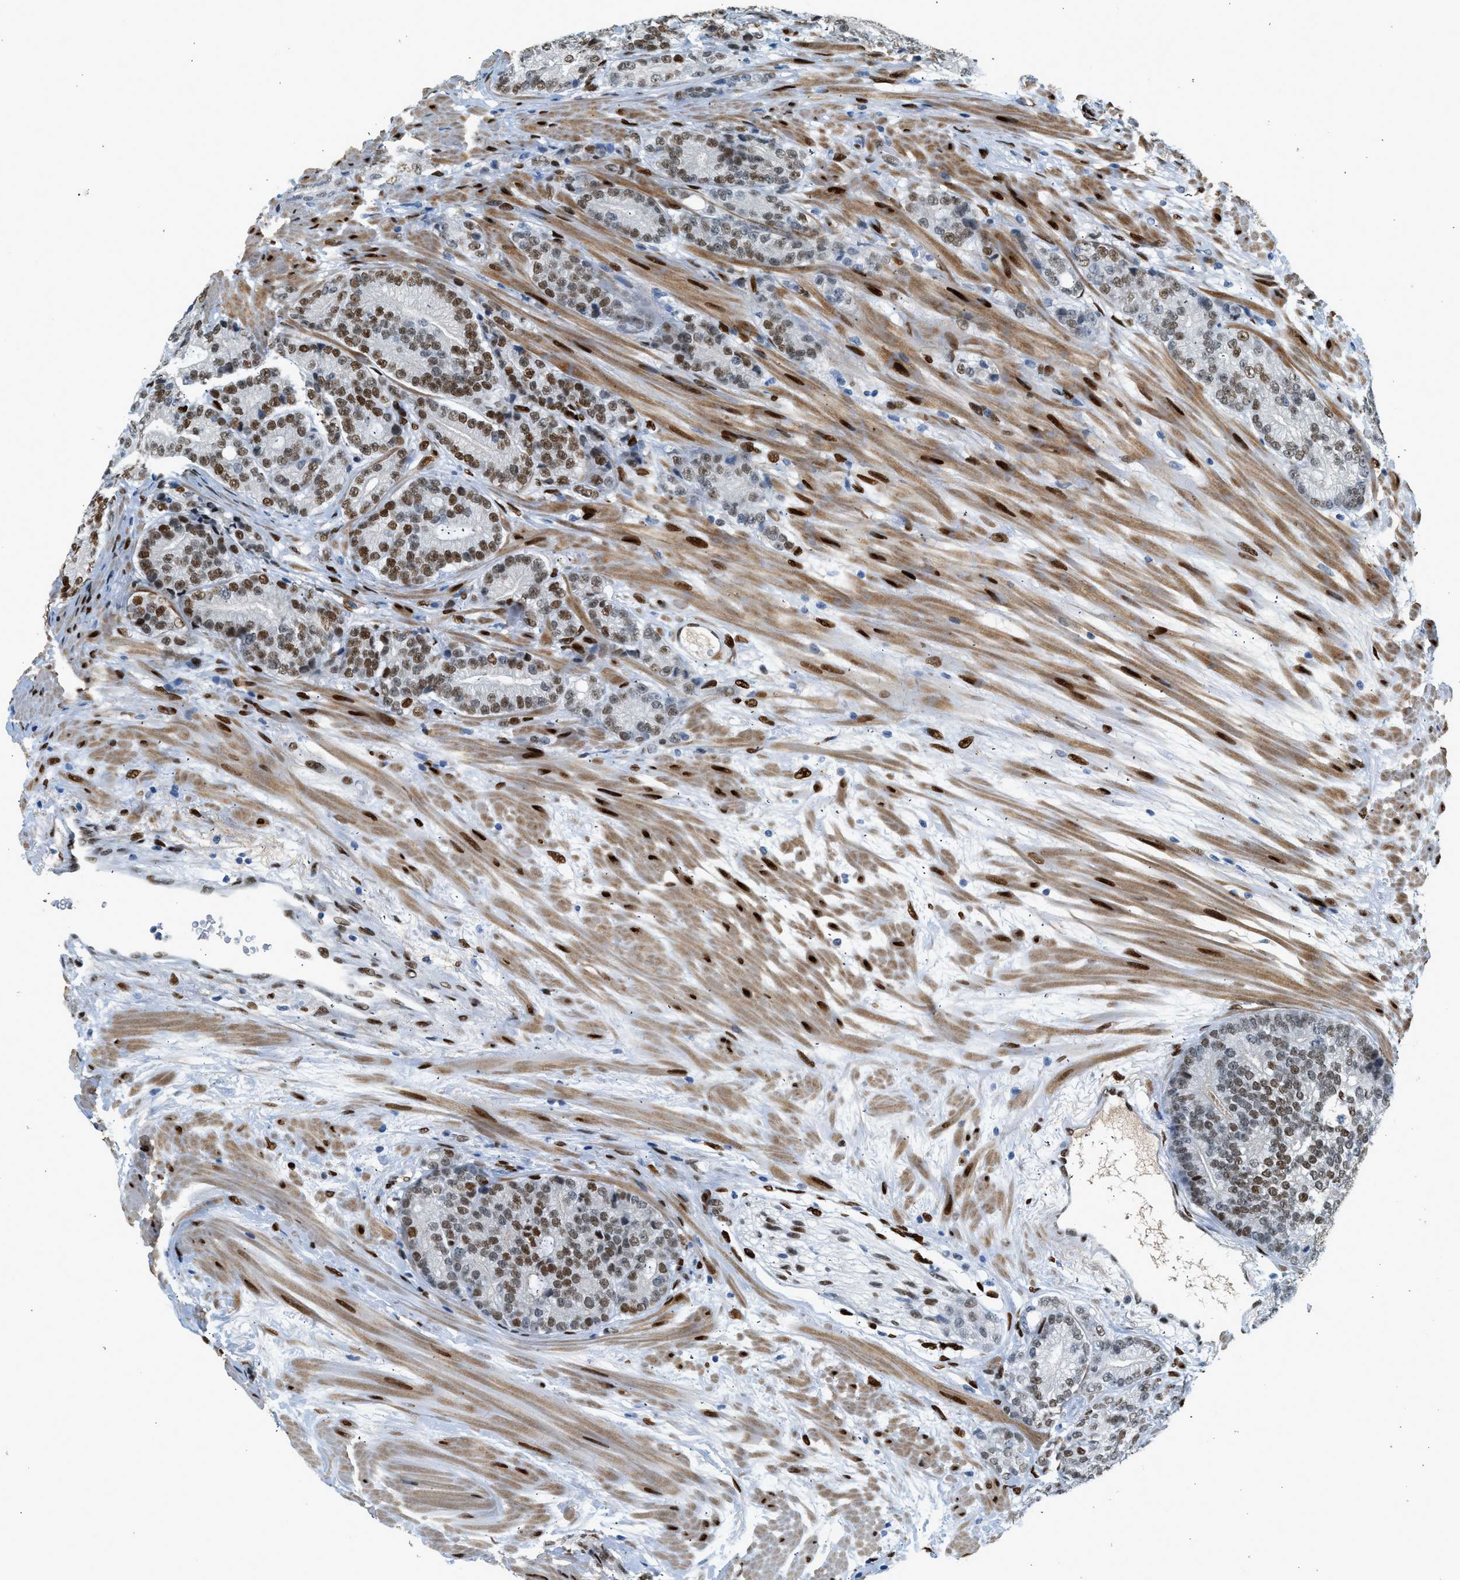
{"staining": {"intensity": "moderate", "quantity": ">75%", "location": "nuclear"}, "tissue": "prostate cancer", "cell_type": "Tumor cells", "image_type": "cancer", "snomed": [{"axis": "morphology", "description": "Adenocarcinoma, High grade"}, {"axis": "topography", "description": "Prostate"}], "caption": "Prostate cancer stained for a protein (brown) exhibits moderate nuclear positive staining in approximately >75% of tumor cells.", "gene": "ZBTB20", "patient": {"sex": "male", "age": 61}}